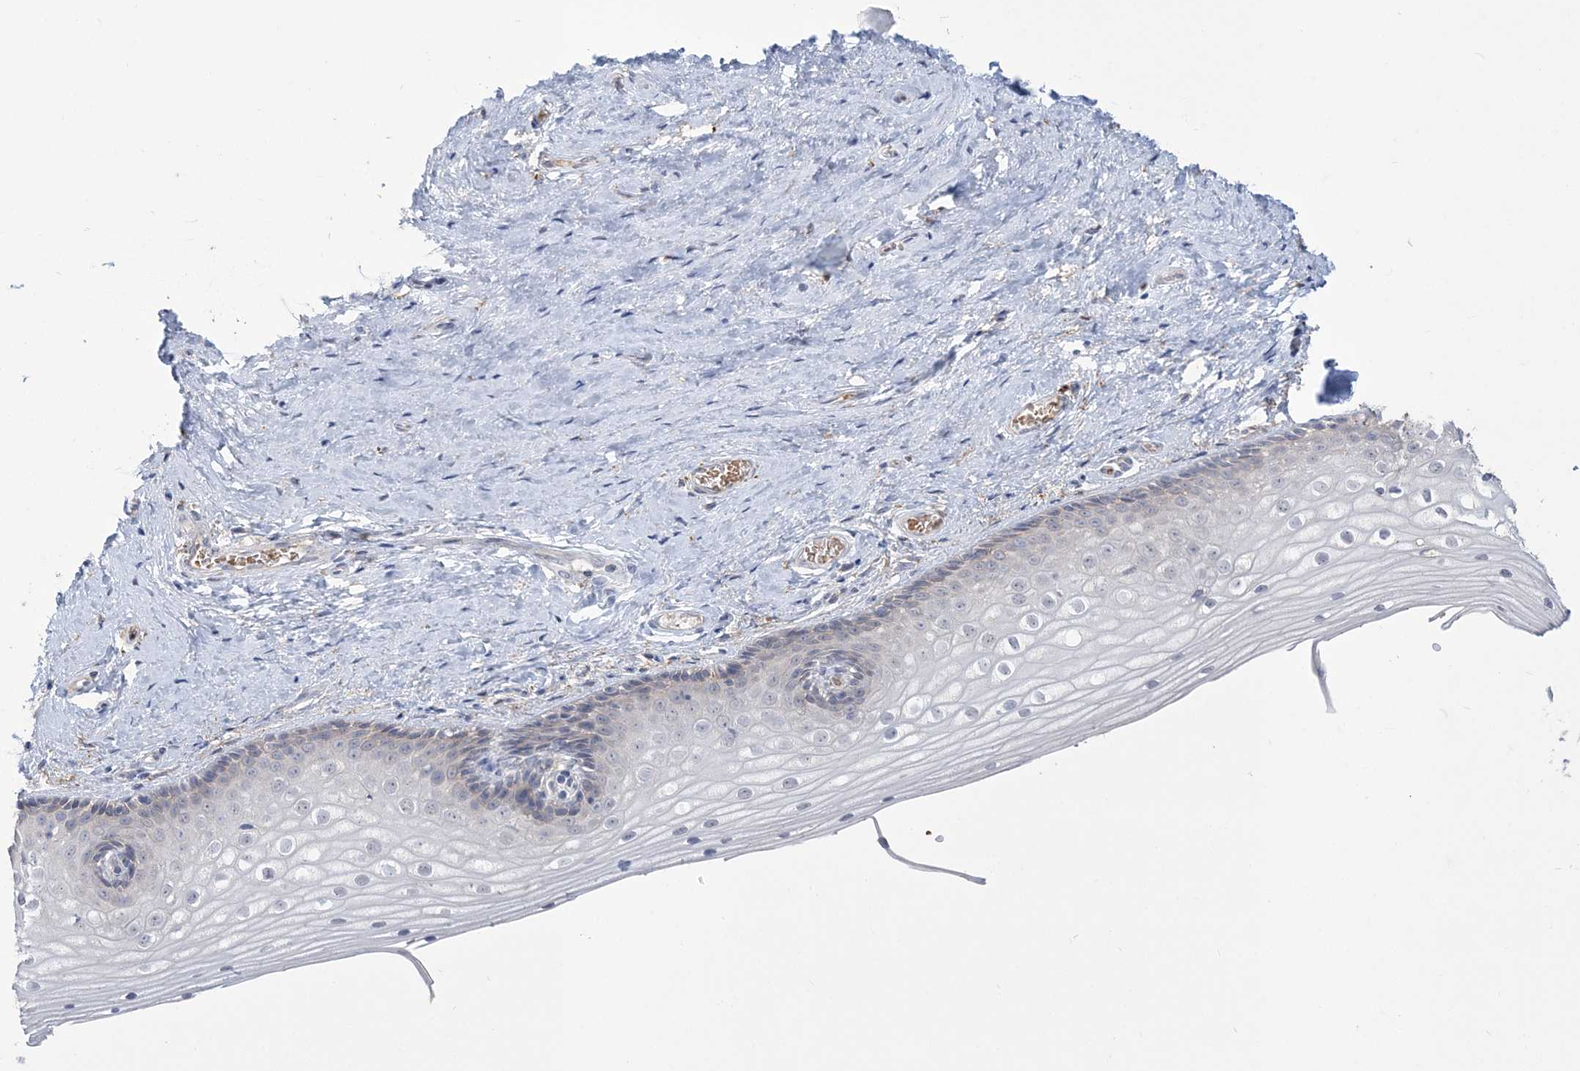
{"staining": {"intensity": "negative", "quantity": "none", "location": "none"}, "tissue": "vagina", "cell_type": "Squamous epithelial cells", "image_type": "normal", "snomed": [{"axis": "morphology", "description": "Normal tissue, NOS"}, {"axis": "topography", "description": "Vagina"}], "caption": "Immunohistochemical staining of normal human vagina shows no significant positivity in squamous epithelial cells.", "gene": "TSPEAR", "patient": {"sex": "female", "age": 46}}